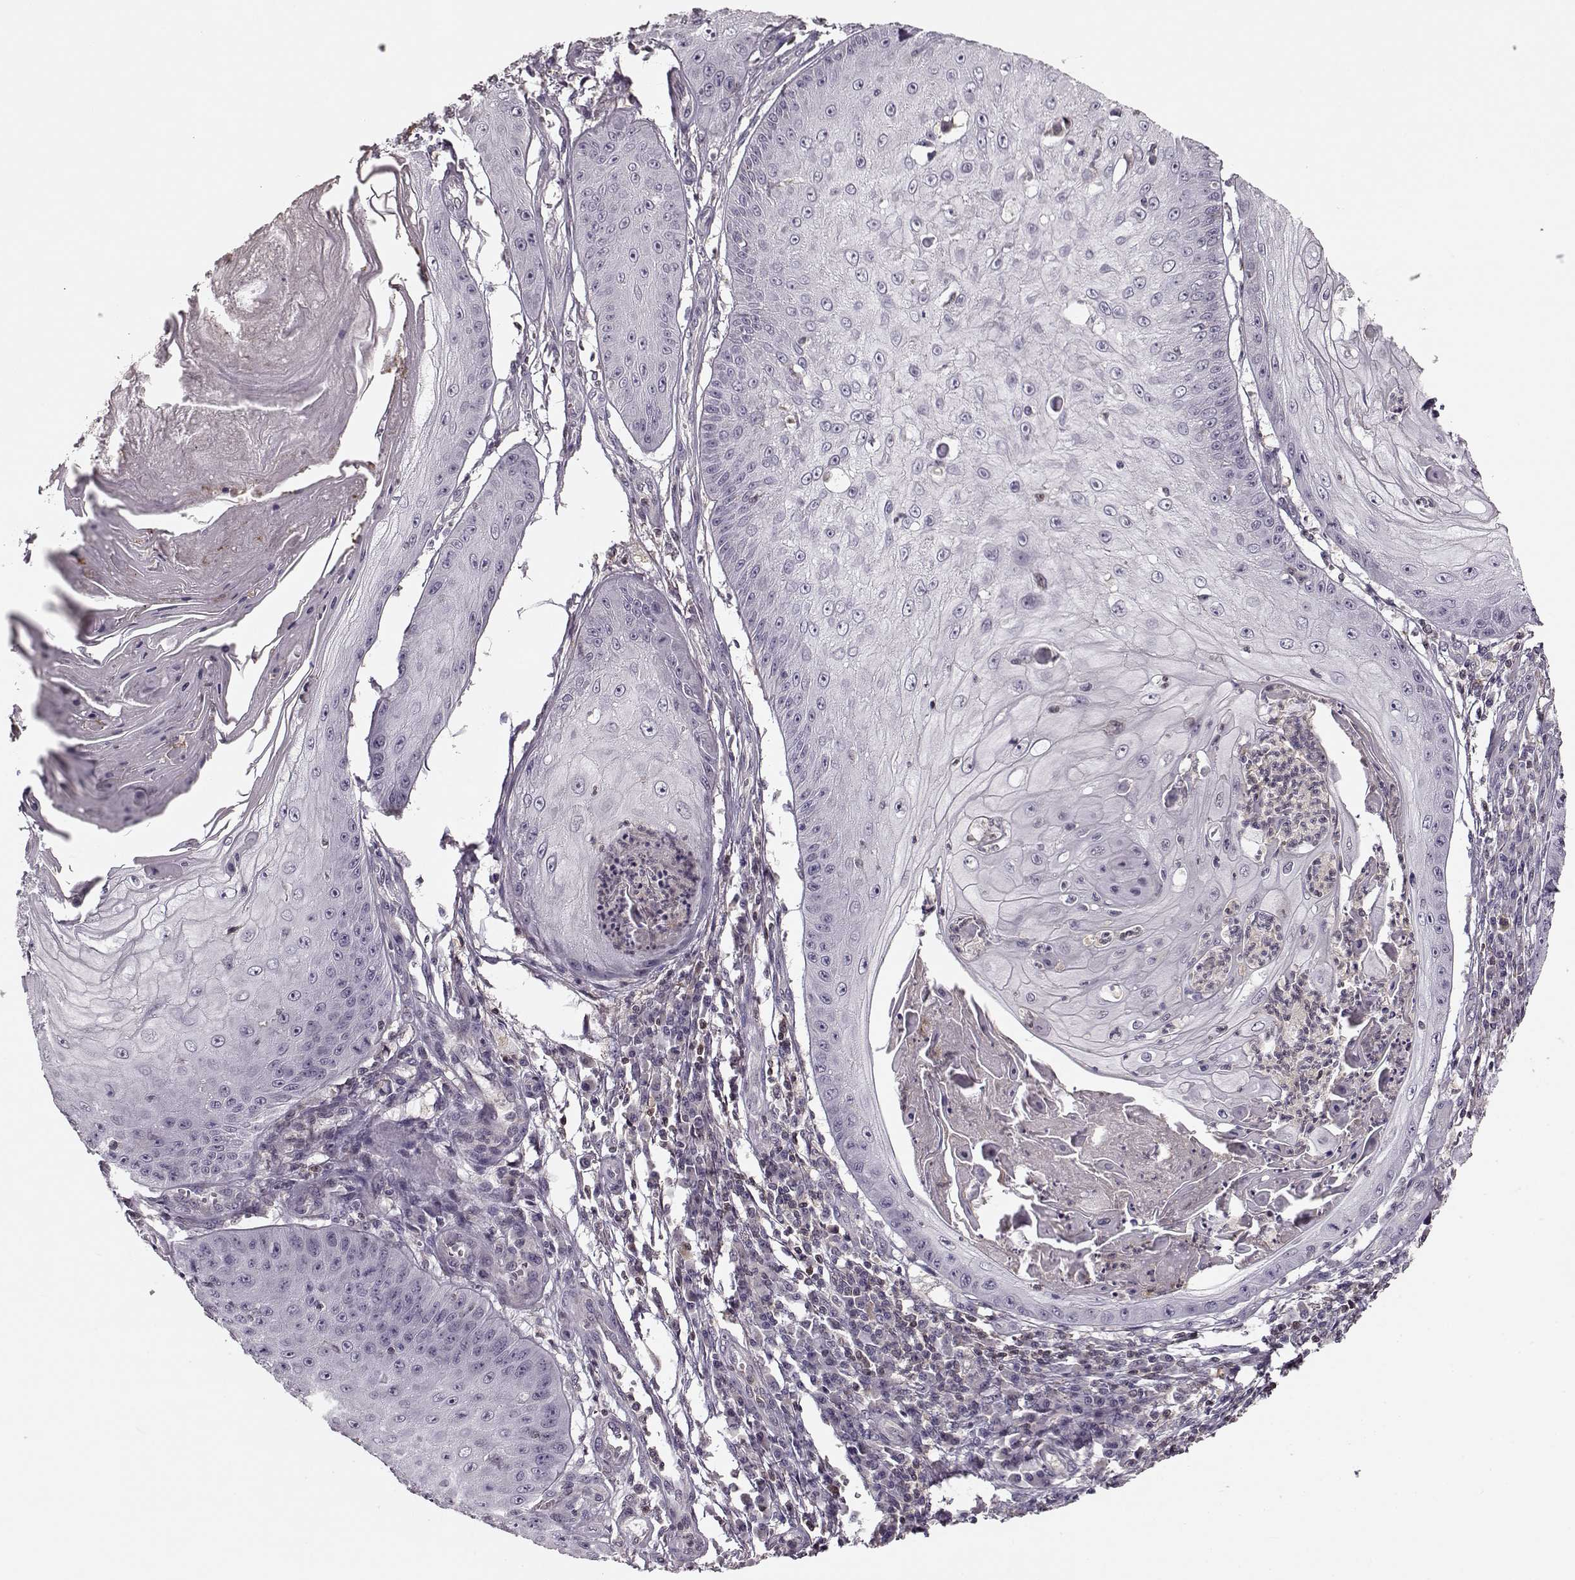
{"staining": {"intensity": "negative", "quantity": "none", "location": "none"}, "tissue": "skin cancer", "cell_type": "Tumor cells", "image_type": "cancer", "snomed": [{"axis": "morphology", "description": "Squamous cell carcinoma, NOS"}, {"axis": "topography", "description": "Skin"}], "caption": "Image shows no protein expression in tumor cells of skin squamous cell carcinoma tissue.", "gene": "MFSD1", "patient": {"sex": "male", "age": 70}}